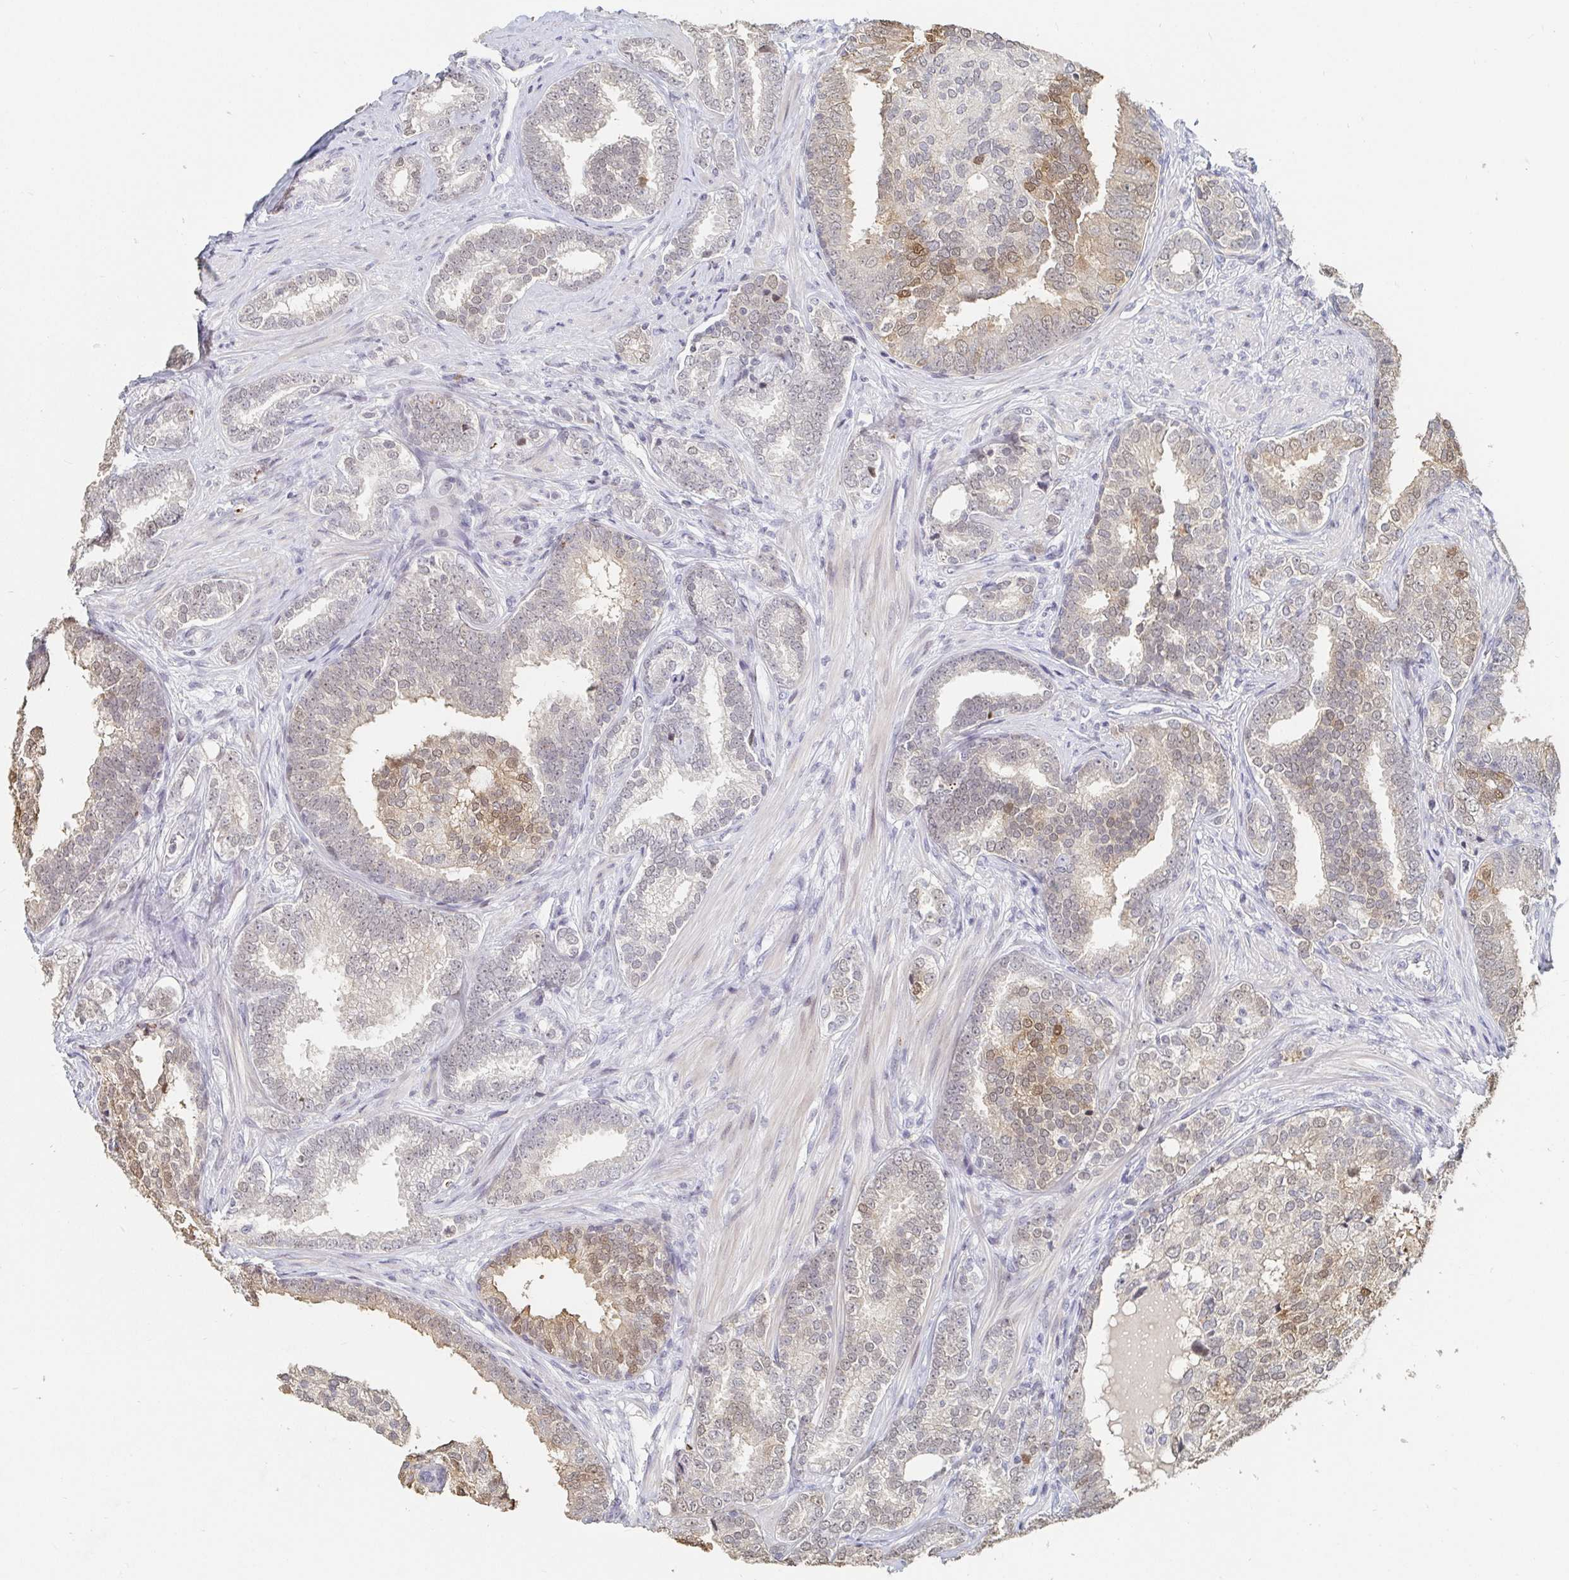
{"staining": {"intensity": "moderate", "quantity": "<25%", "location": "cytoplasmic/membranous,nuclear"}, "tissue": "prostate cancer", "cell_type": "Tumor cells", "image_type": "cancer", "snomed": [{"axis": "morphology", "description": "Adenocarcinoma, High grade"}, {"axis": "topography", "description": "Prostate"}], "caption": "IHC histopathology image of neoplastic tissue: prostate high-grade adenocarcinoma stained using immunohistochemistry (IHC) exhibits low levels of moderate protein expression localized specifically in the cytoplasmic/membranous and nuclear of tumor cells, appearing as a cytoplasmic/membranous and nuclear brown color.", "gene": "NME9", "patient": {"sex": "male", "age": 72}}